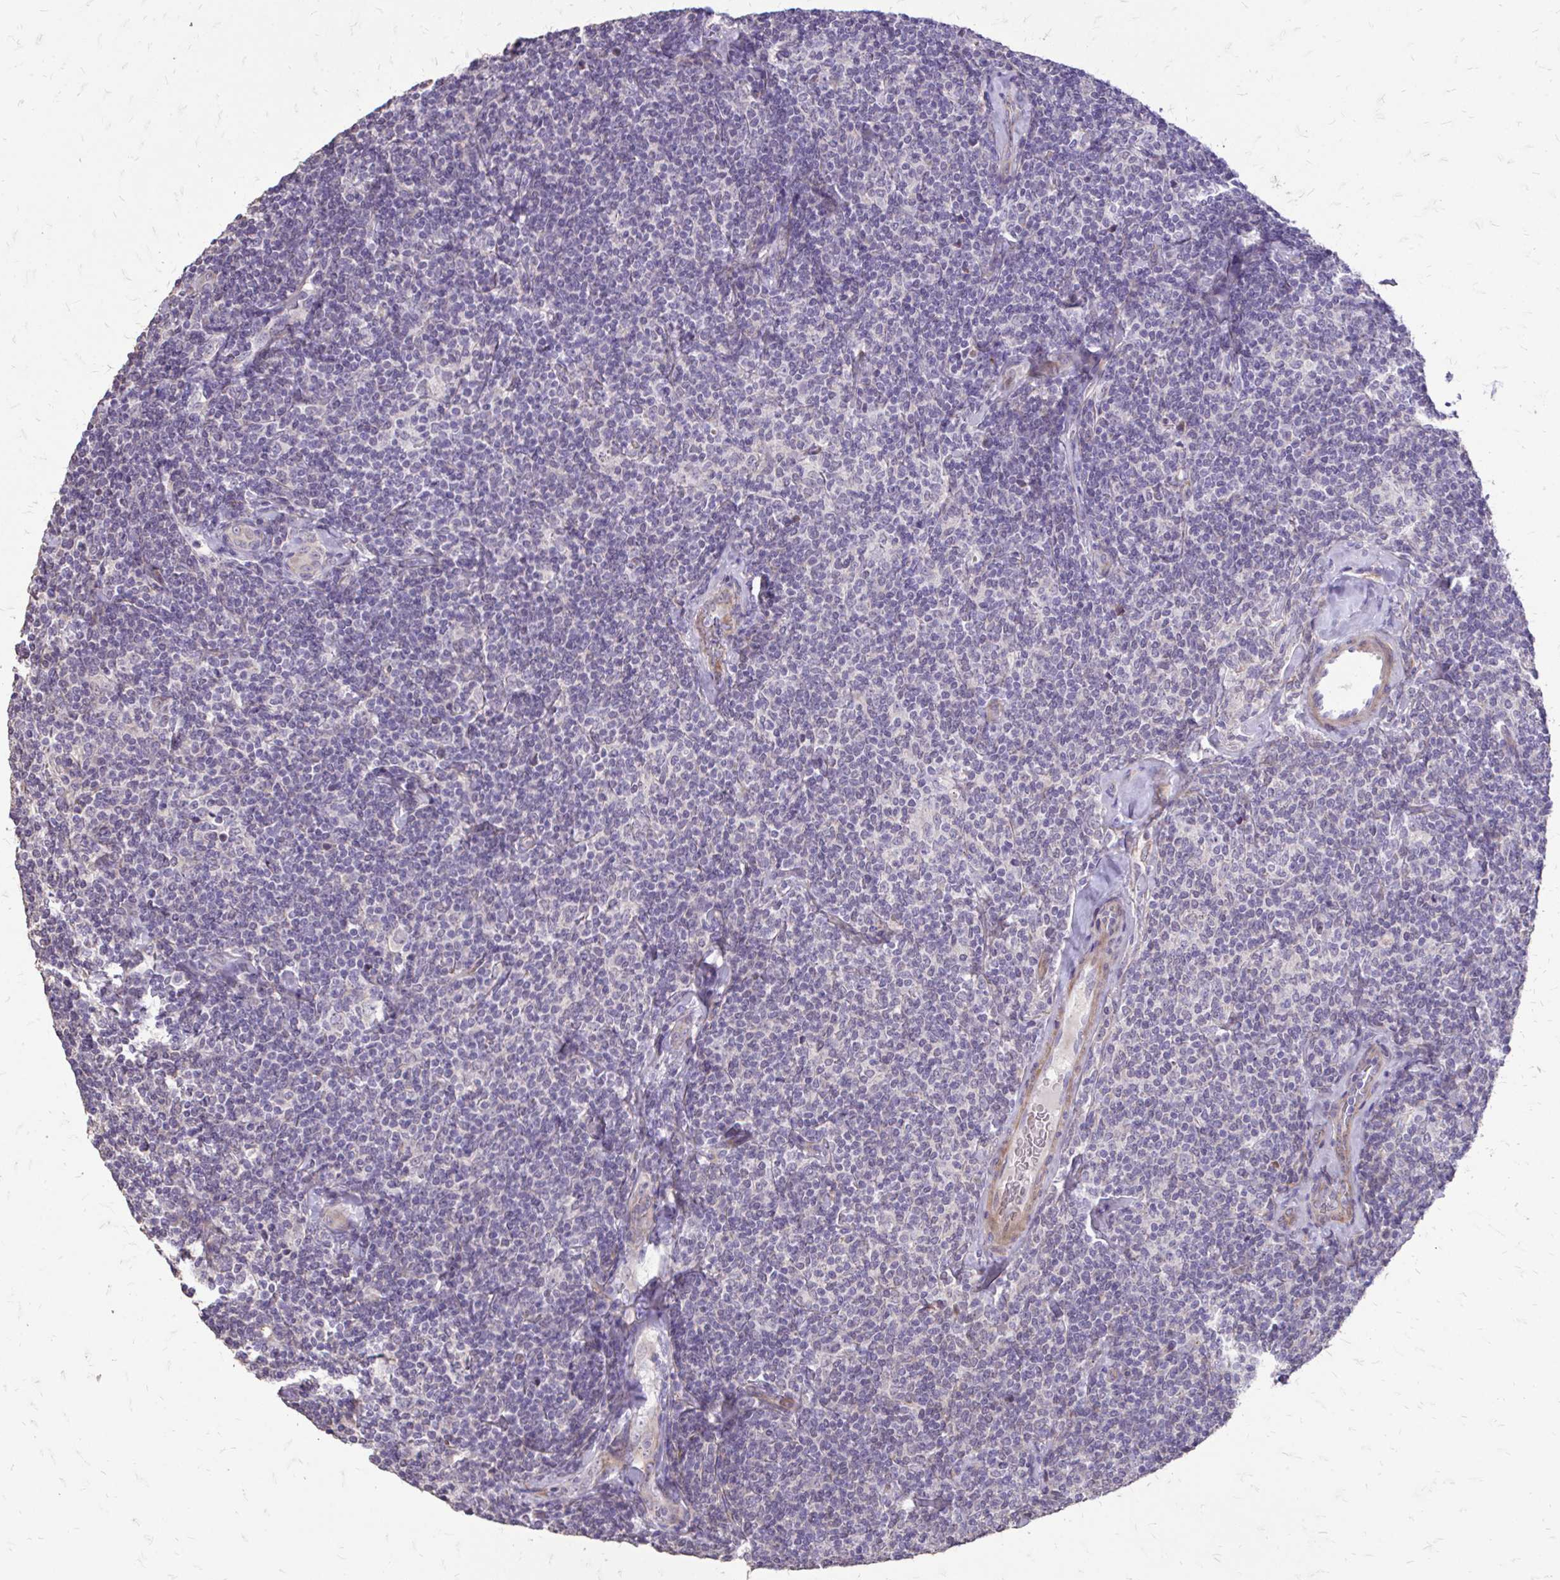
{"staining": {"intensity": "negative", "quantity": "none", "location": "none"}, "tissue": "lymphoma", "cell_type": "Tumor cells", "image_type": "cancer", "snomed": [{"axis": "morphology", "description": "Malignant lymphoma, non-Hodgkin's type, Low grade"}, {"axis": "topography", "description": "Lymph node"}], "caption": "A high-resolution histopathology image shows immunohistochemistry staining of low-grade malignant lymphoma, non-Hodgkin's type, which displays no significant positivity in tumor cells.", "gene": "MYORG", "patient": {"sex": "female", "age": 56}}